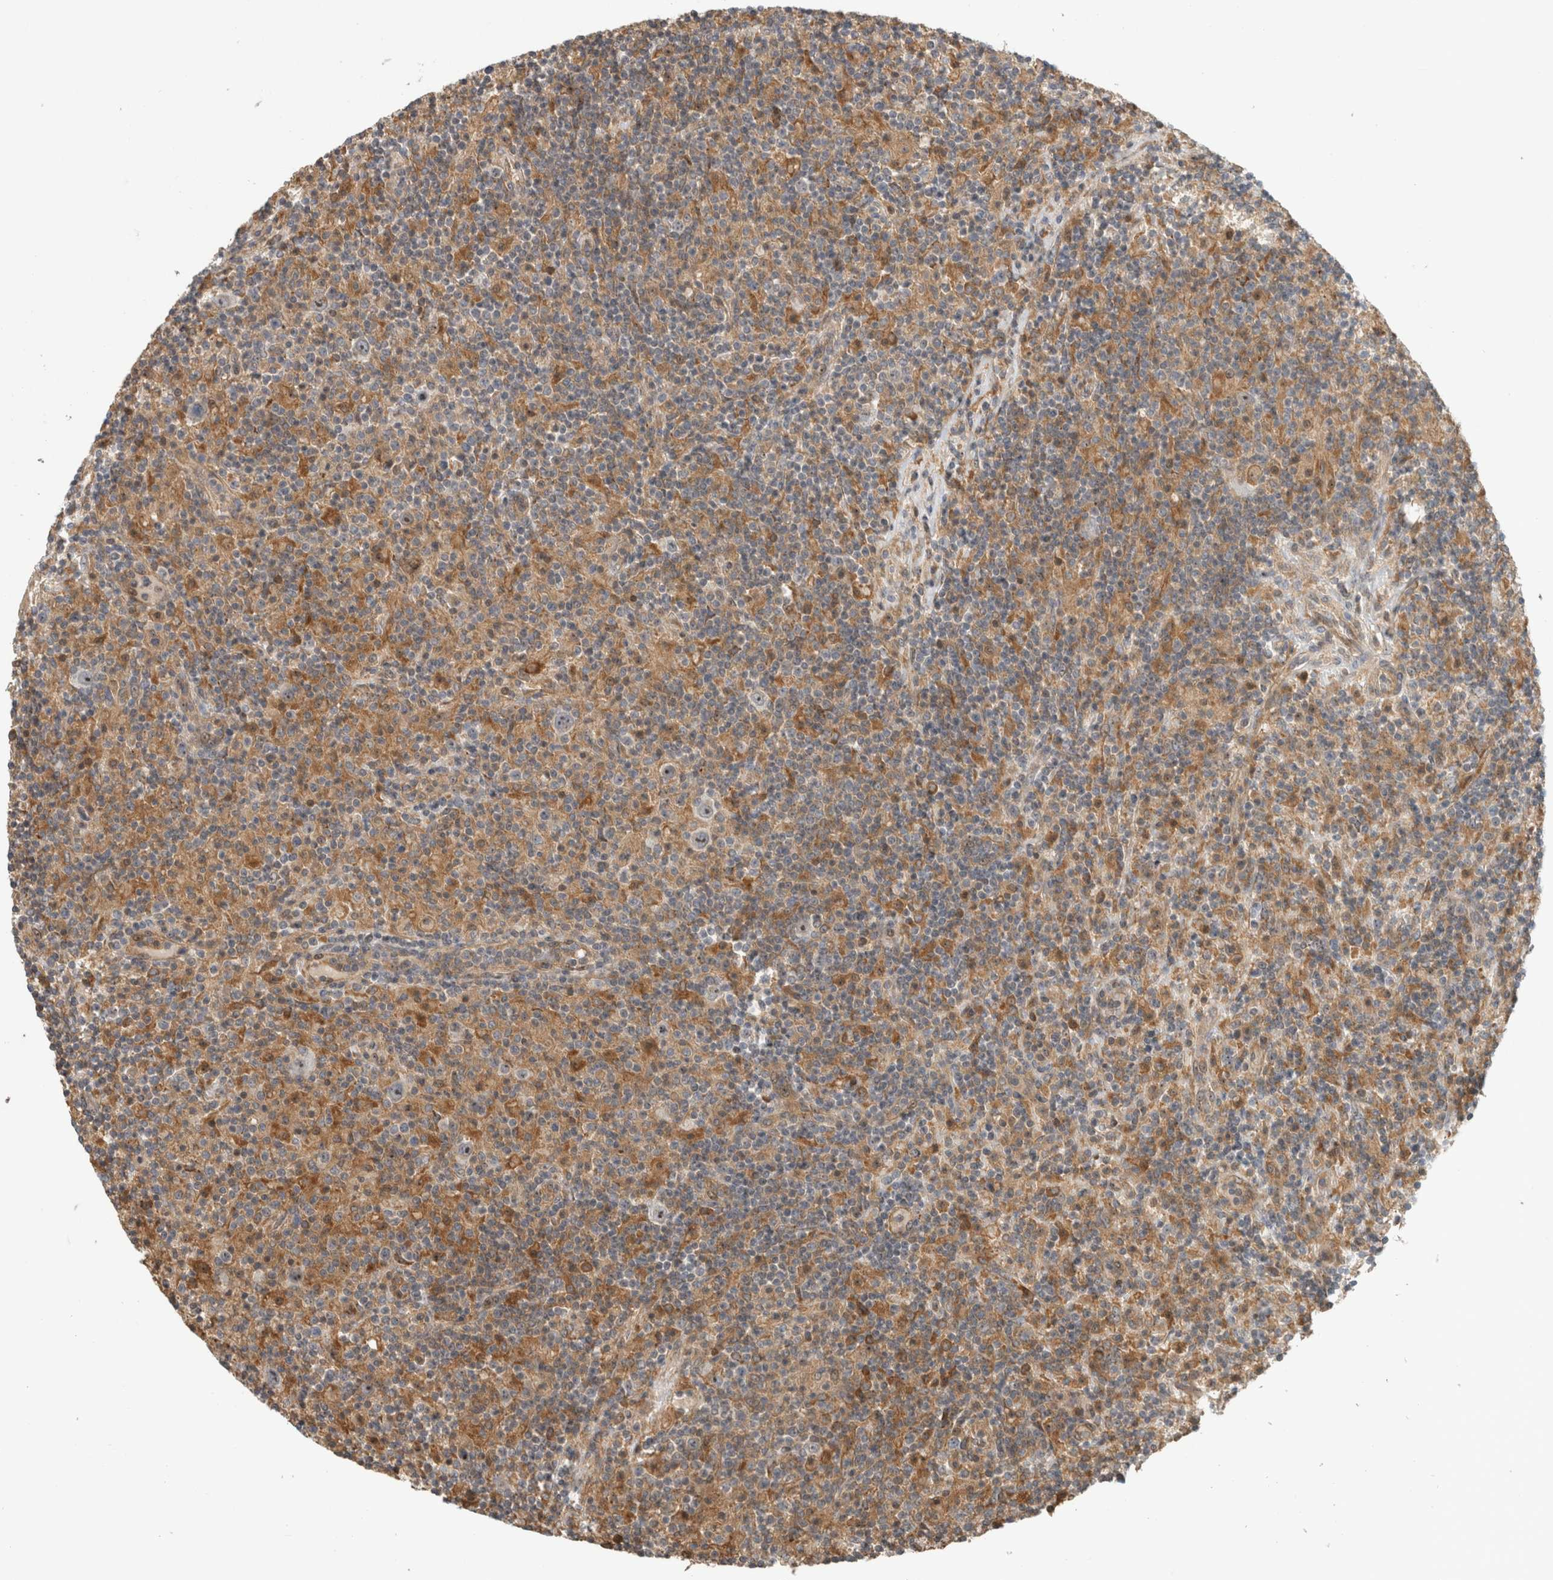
{"staining": {"intensity": "moderate", "quantity": ">75%", "location": "nuclear"}, "tissue": "lymphoma", "cell_type": "Tumor cells", "image_type": "cancer", "snomed": [{"axis": "morphology", "description": "Hodgkin's disease, NOS"}, {"axis": "topography", "description": "Lymph node"}], "caption": "Protein staining of lymphoma tissue exhibits moderate nuclear expression in about >75% of tumor cells. Using DAB (3,3'-diaminobenzidine) (brown) and hematoxylin (blue) stains, captured at high magnification using brightfield microscopy.", "gene": "WASF2", "patient": {"sex": "male", "age": 70}}